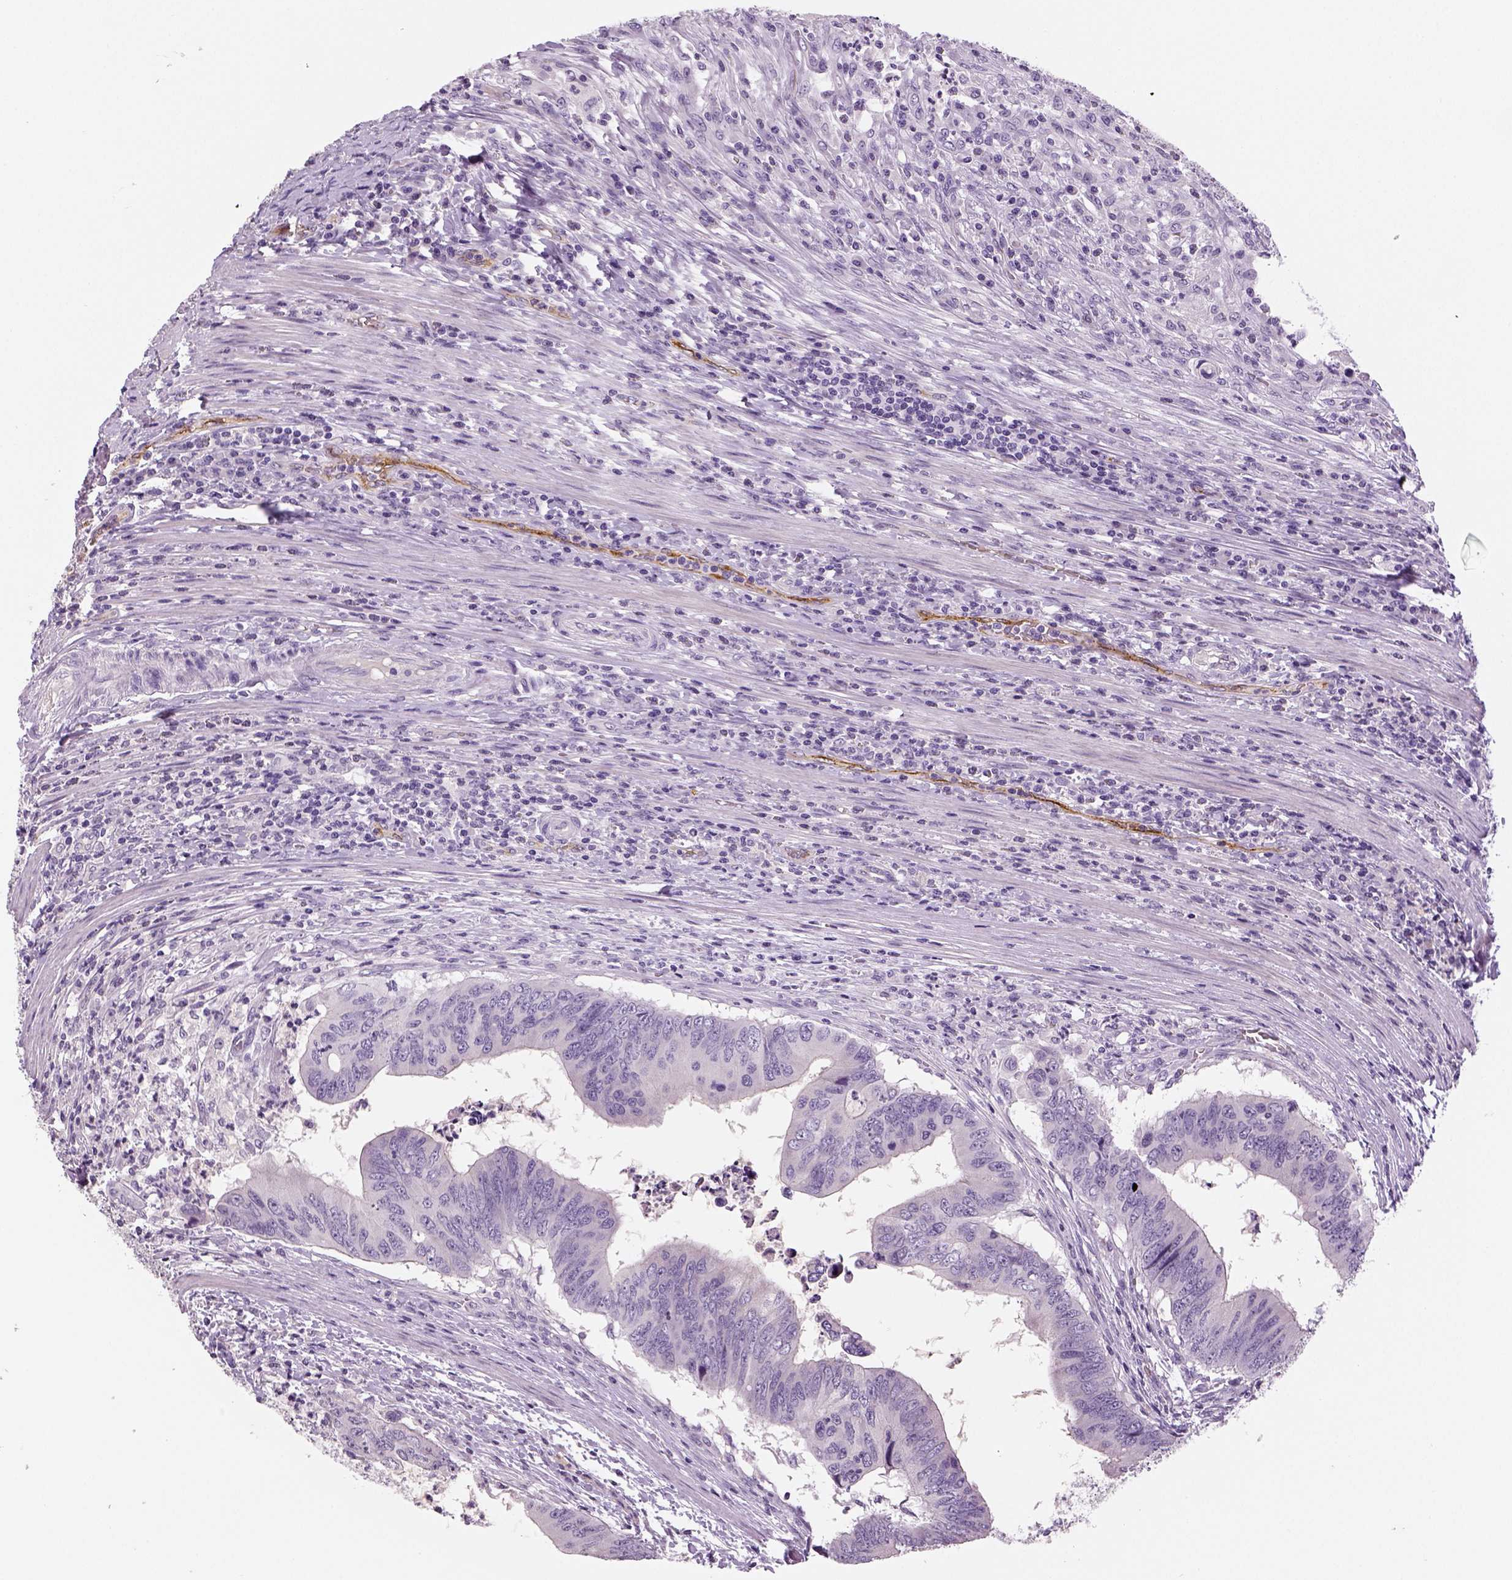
{"staining": {"intensity": "negative", "quantity": "none", "location": "none"}, "tissue": "colorectal cancer", "cell_type": "Tumor cells", "image_type": "cancer", "snomed": [{"axis": "morphology", "description": "Adenocarcinoma, NOS"}, {"axis": "topography", "description": "Colon"}], "caption": "Tumor cells show no significant protein staining in colorectal cancer.", "gene": "TSPAN7", "patient": {"sex": "male", "age": 53}}